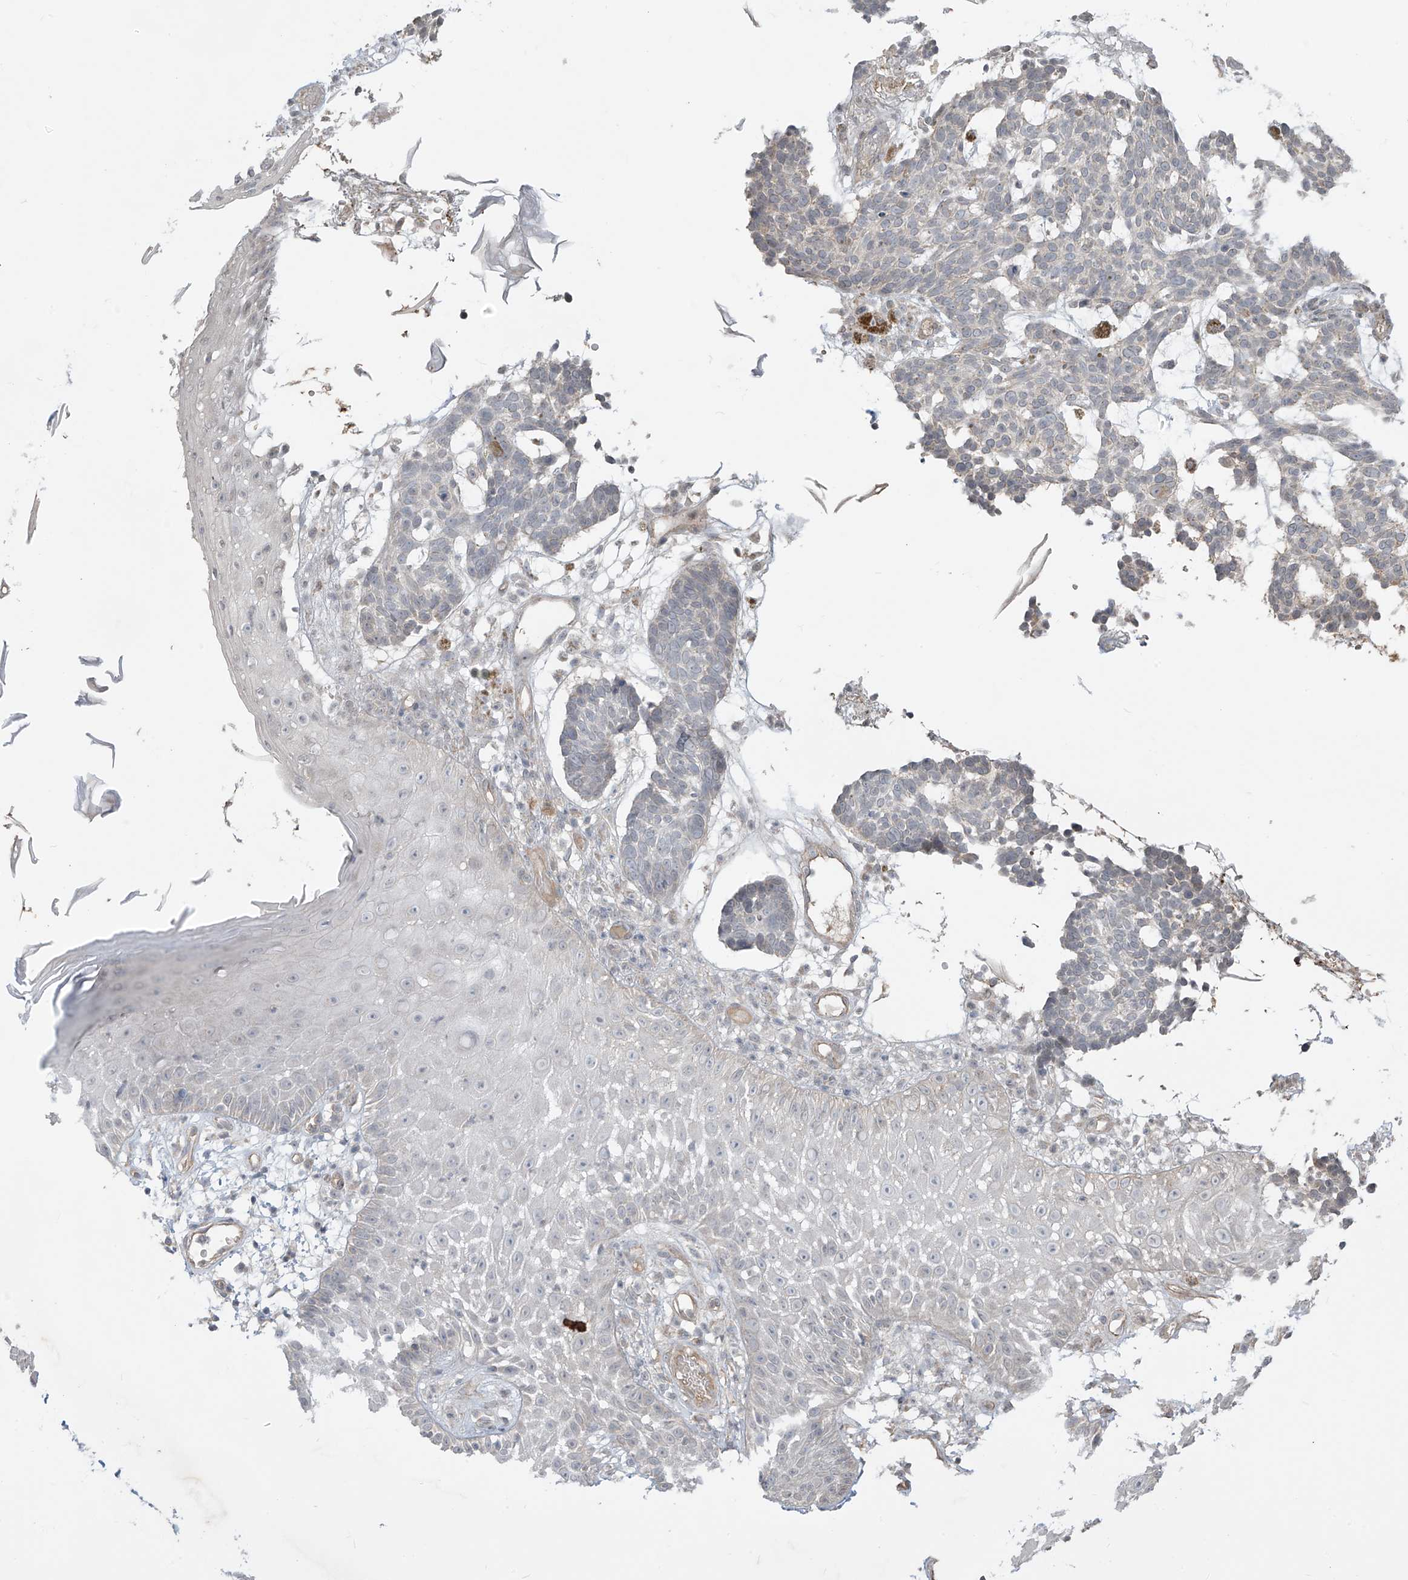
{"staining": {"intensity": "negative", "quantity": "none", "location": "none"}, "tissue": "skin cancer", "cell_type": "Tumor cells", "image_type": "cancer", "snomed": [{"axis": "morphology", "description": "Basal cell carcinoma"}, {"axis": "topography", "description": "Skin"}], "caption": "There is no significant positivity in tumor cells of skin cancer.", "gene": "DGKQ", "patient": {"sex": "male", "age": 85}}